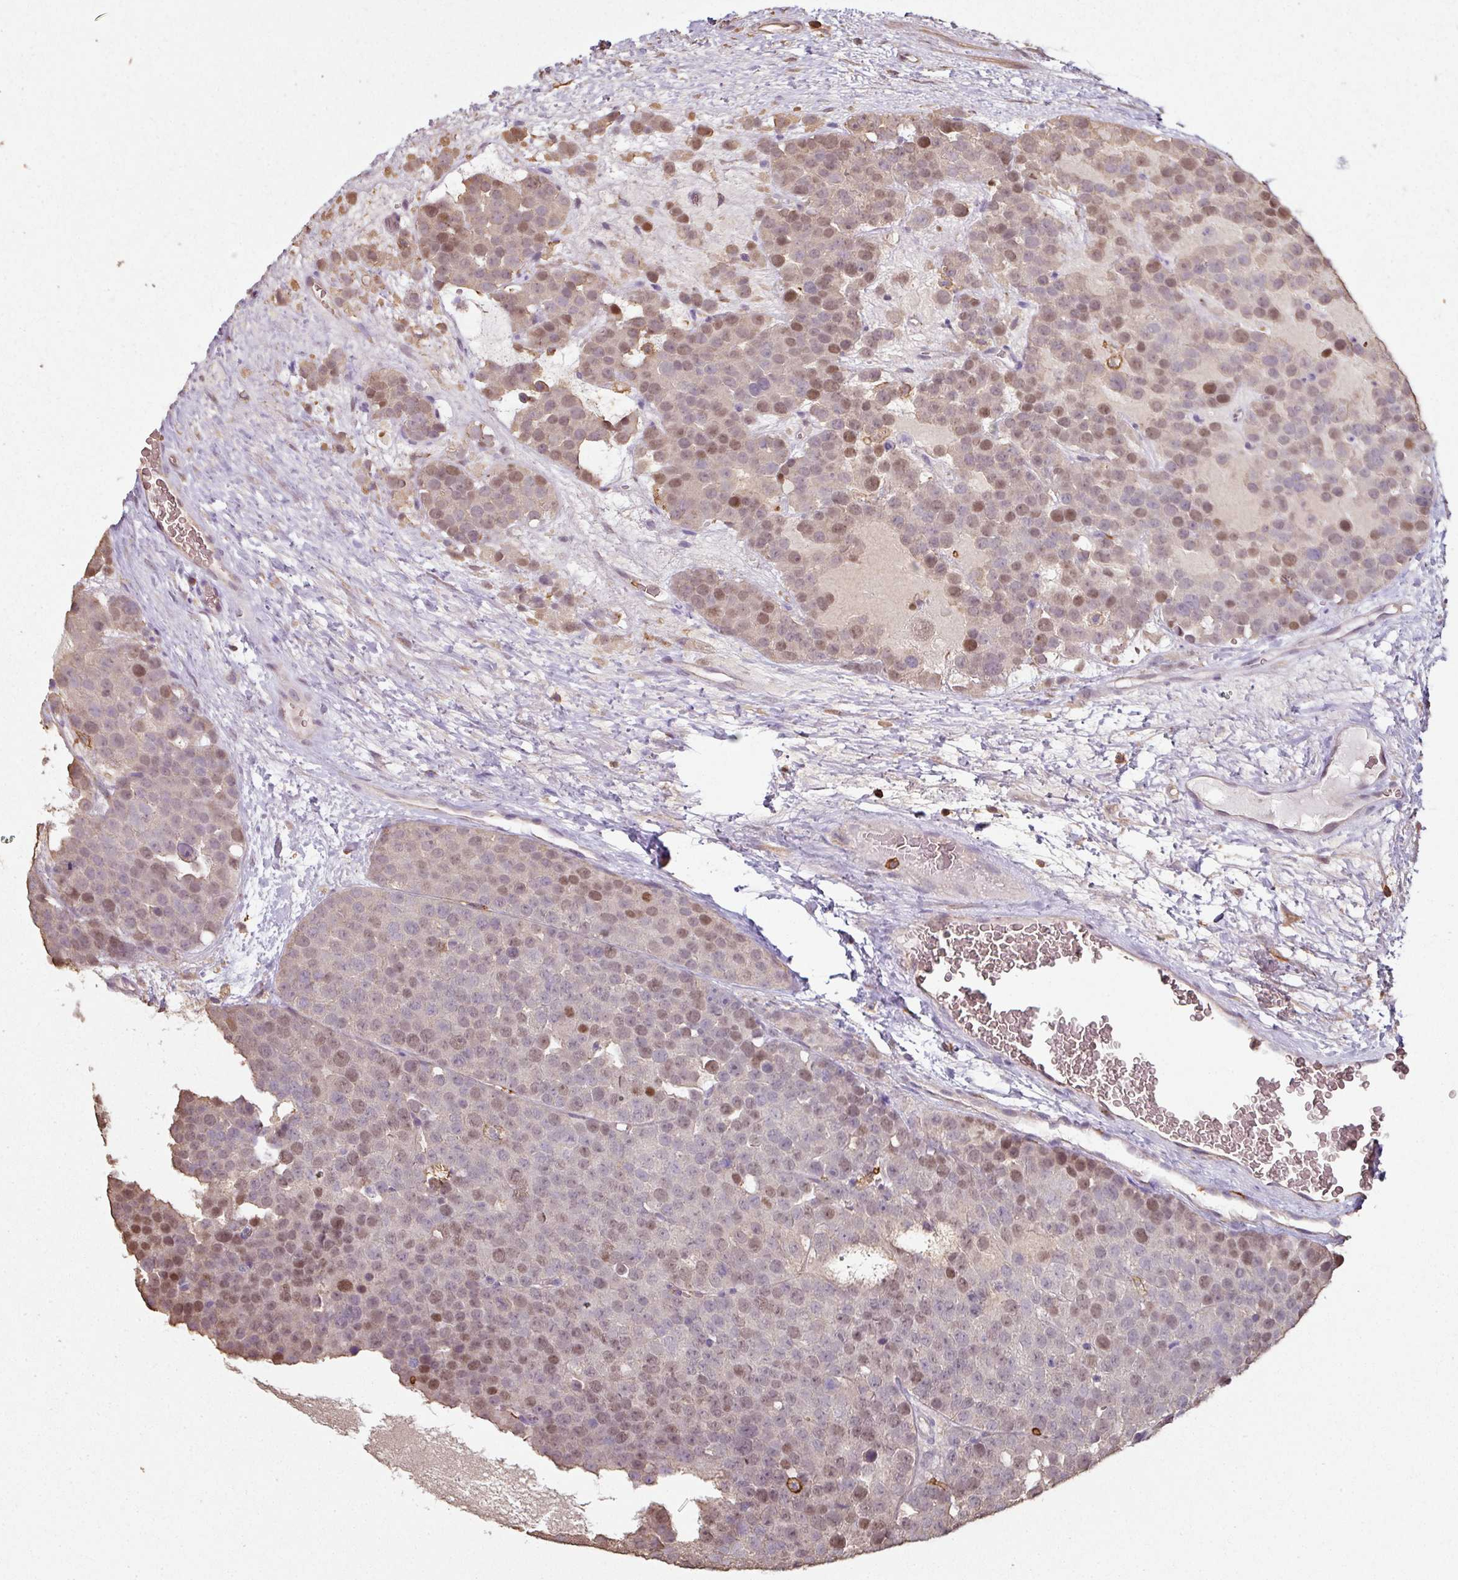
{"staining": {"intensity": "moderate", "quantity": "<25%", "location": "nuclear"}, "tissue": "testis cancer", "cell_type": "Tumor cells", "image_type": "cancer", "snomed": [{"axis": "morphology", "description": "Seminoma, NOS"}, {"axis": "topography", "description": "Testis"}], "caption": "A low amount of moderate nuclear expression is appreciated in about <25% of tumor cells in testis cancer (seminoma) tissue. (DAB (3,3'-diaminobenzidine) IHC, brown staining for protein, blue staining for nuclei).", "gene": "OLFML2B", "patient": {"sex": "male", "age": 71}}